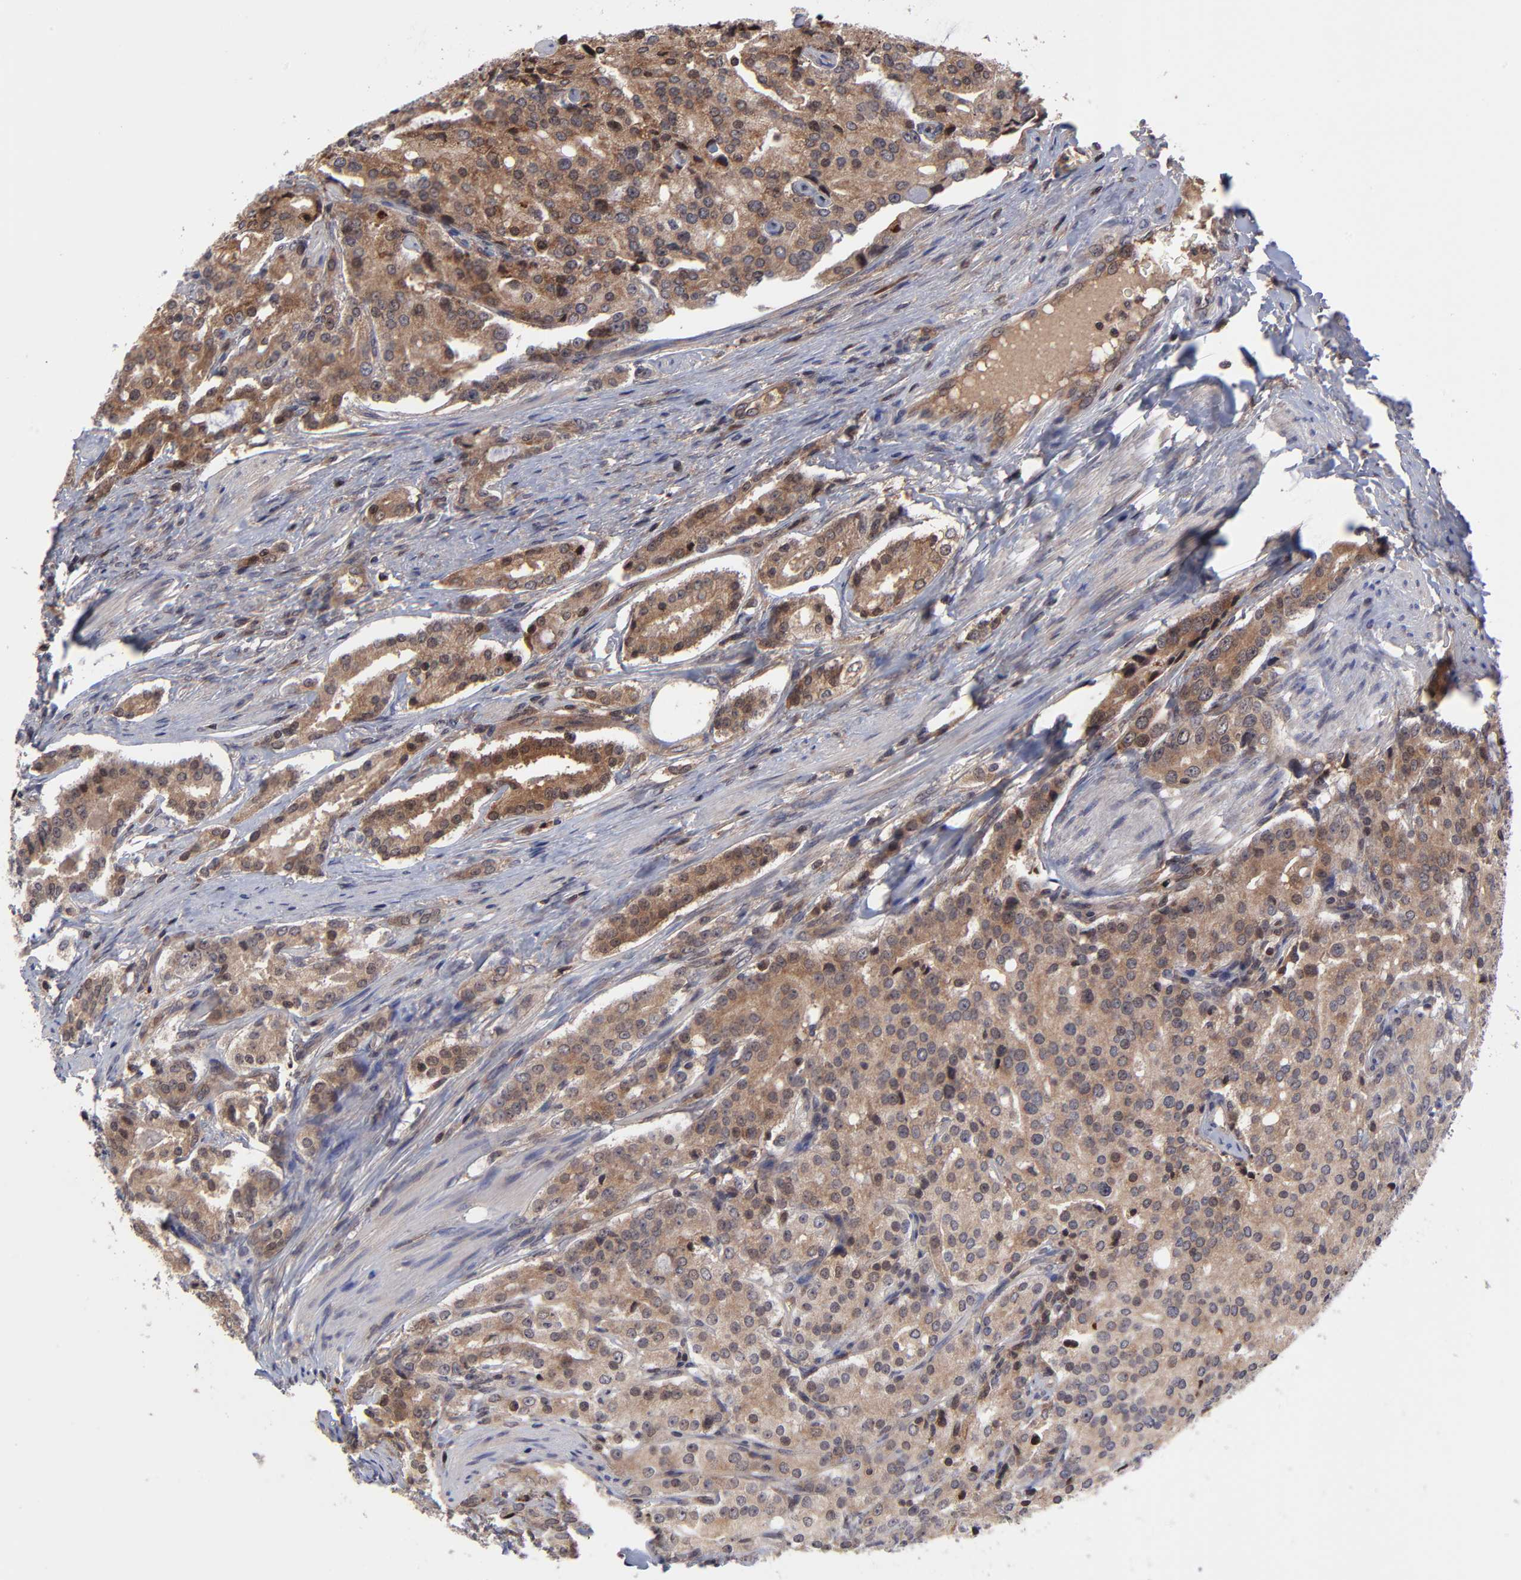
{"staining": {"intensity": "moderate", "quantity": ">75%", "location": "cytoplasmic/membranous"}, "tissue": "prostate cancer", "cell_type": "Tumor cells", "image_type": "cancer", "snomed": [{"axis": "morphology", "description": "Adenocarcinoma, Medium grade"}, {"axis": "topography", "description": "Prostate"}], "caption": "An image of prostate adenocarcinoma (medium-grade) stained for a protein shows moderate cytoplasmic/membranous brown staining in tumor cells.", "gene": "UBE2L6", "patient": {"sex": "male", "age": 72}}